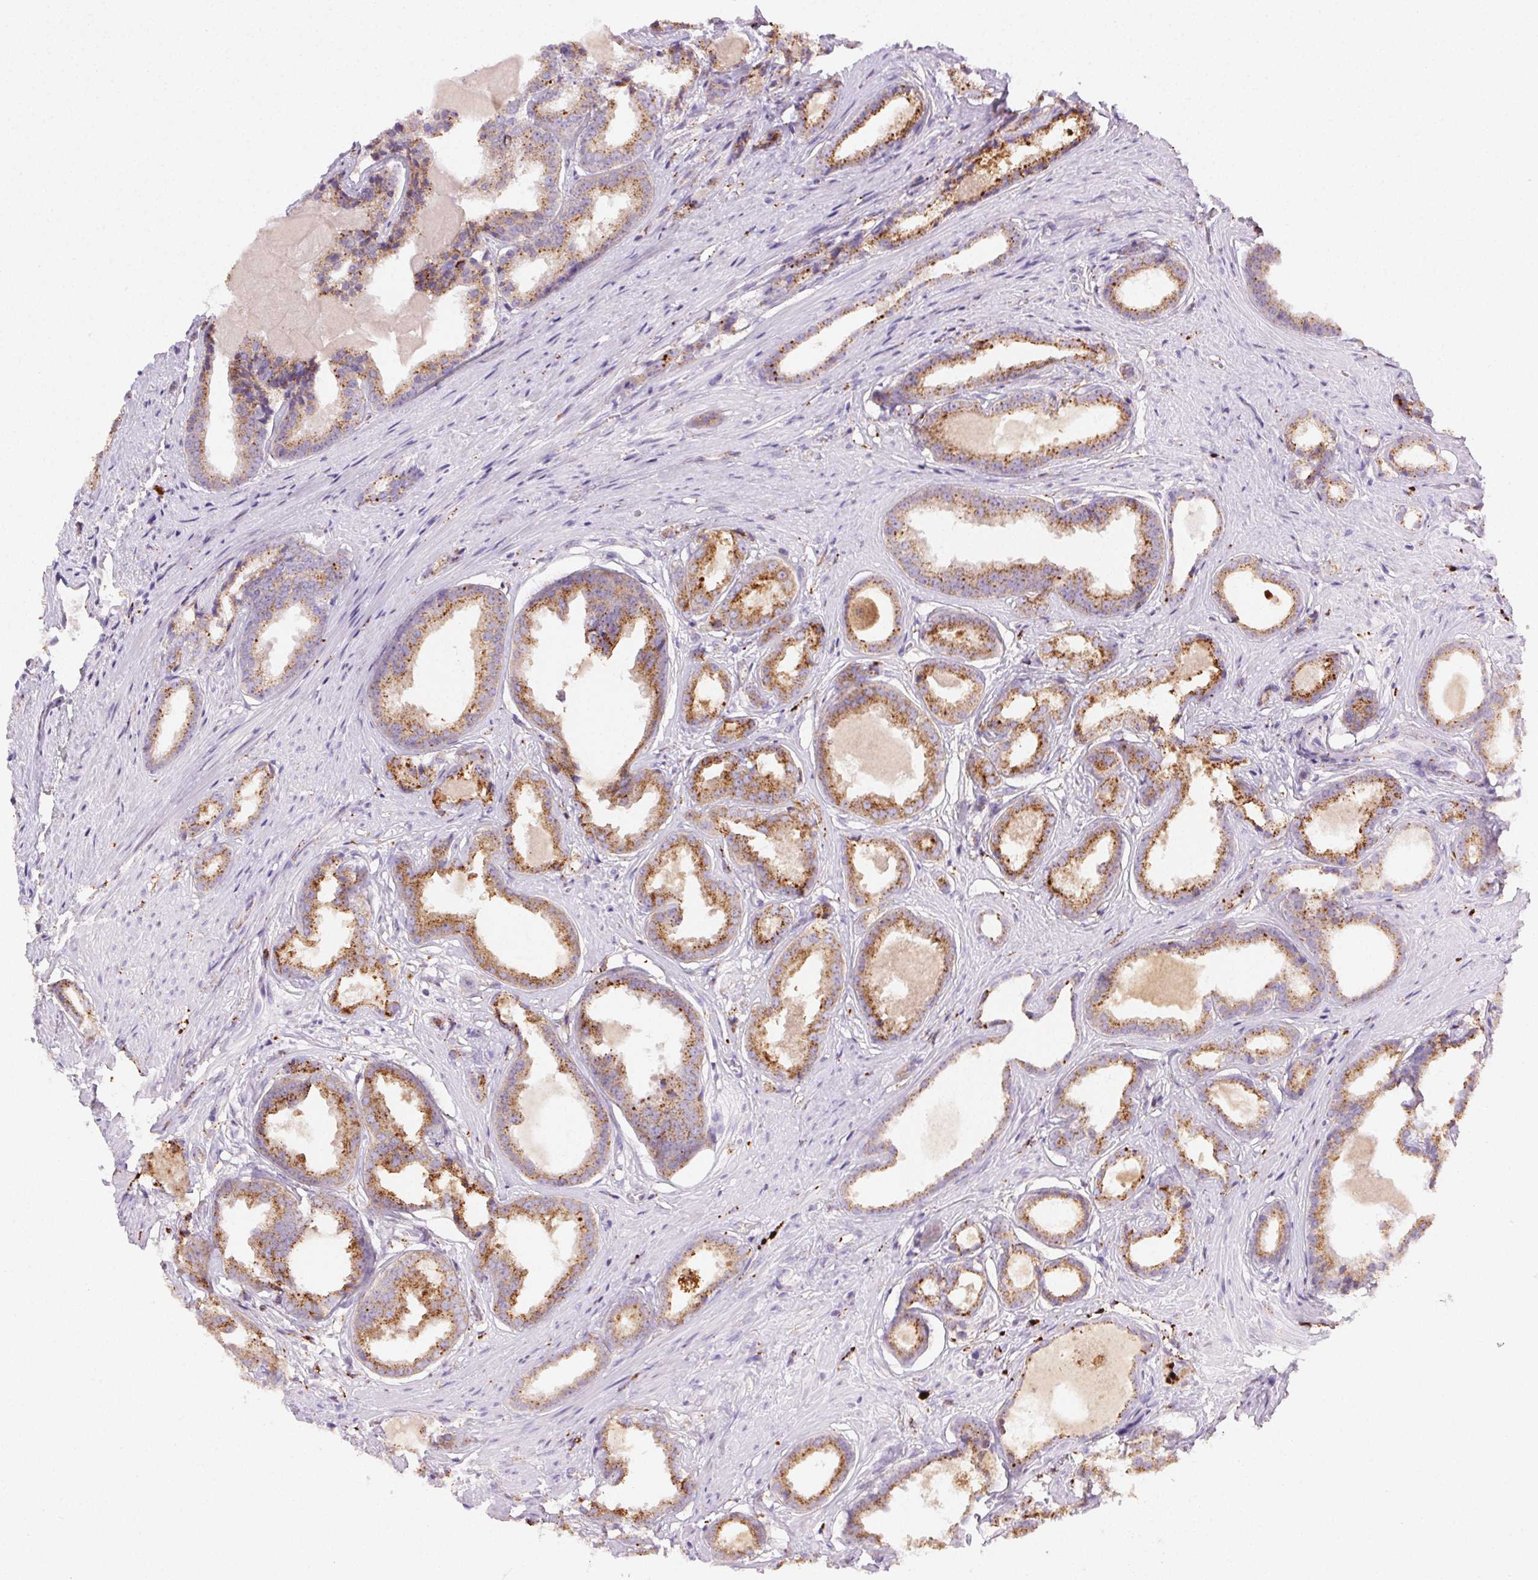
{"staining": {"intensity": "moderate", "quantity": ">75%", "location": "cytoplasmic/membranous"}, "tissue": "prostate cancer", "cell_type": "Tumor cells", "image_type": "cancer", "snomed": [{"axis": "morphology", "description": "Adenocarcinoma, Low grade"}, {"axis": "topography", "description": "Prostate"}], "caption": "Low-grade adenocarcinoma (prostate) stained for a protein (brown) displays moderate cytoplasmic/membranous positive expression in about >75% of tumor cells.", "gene": "SCPEP1", "patient": {"sex": "male", "age": 65}}